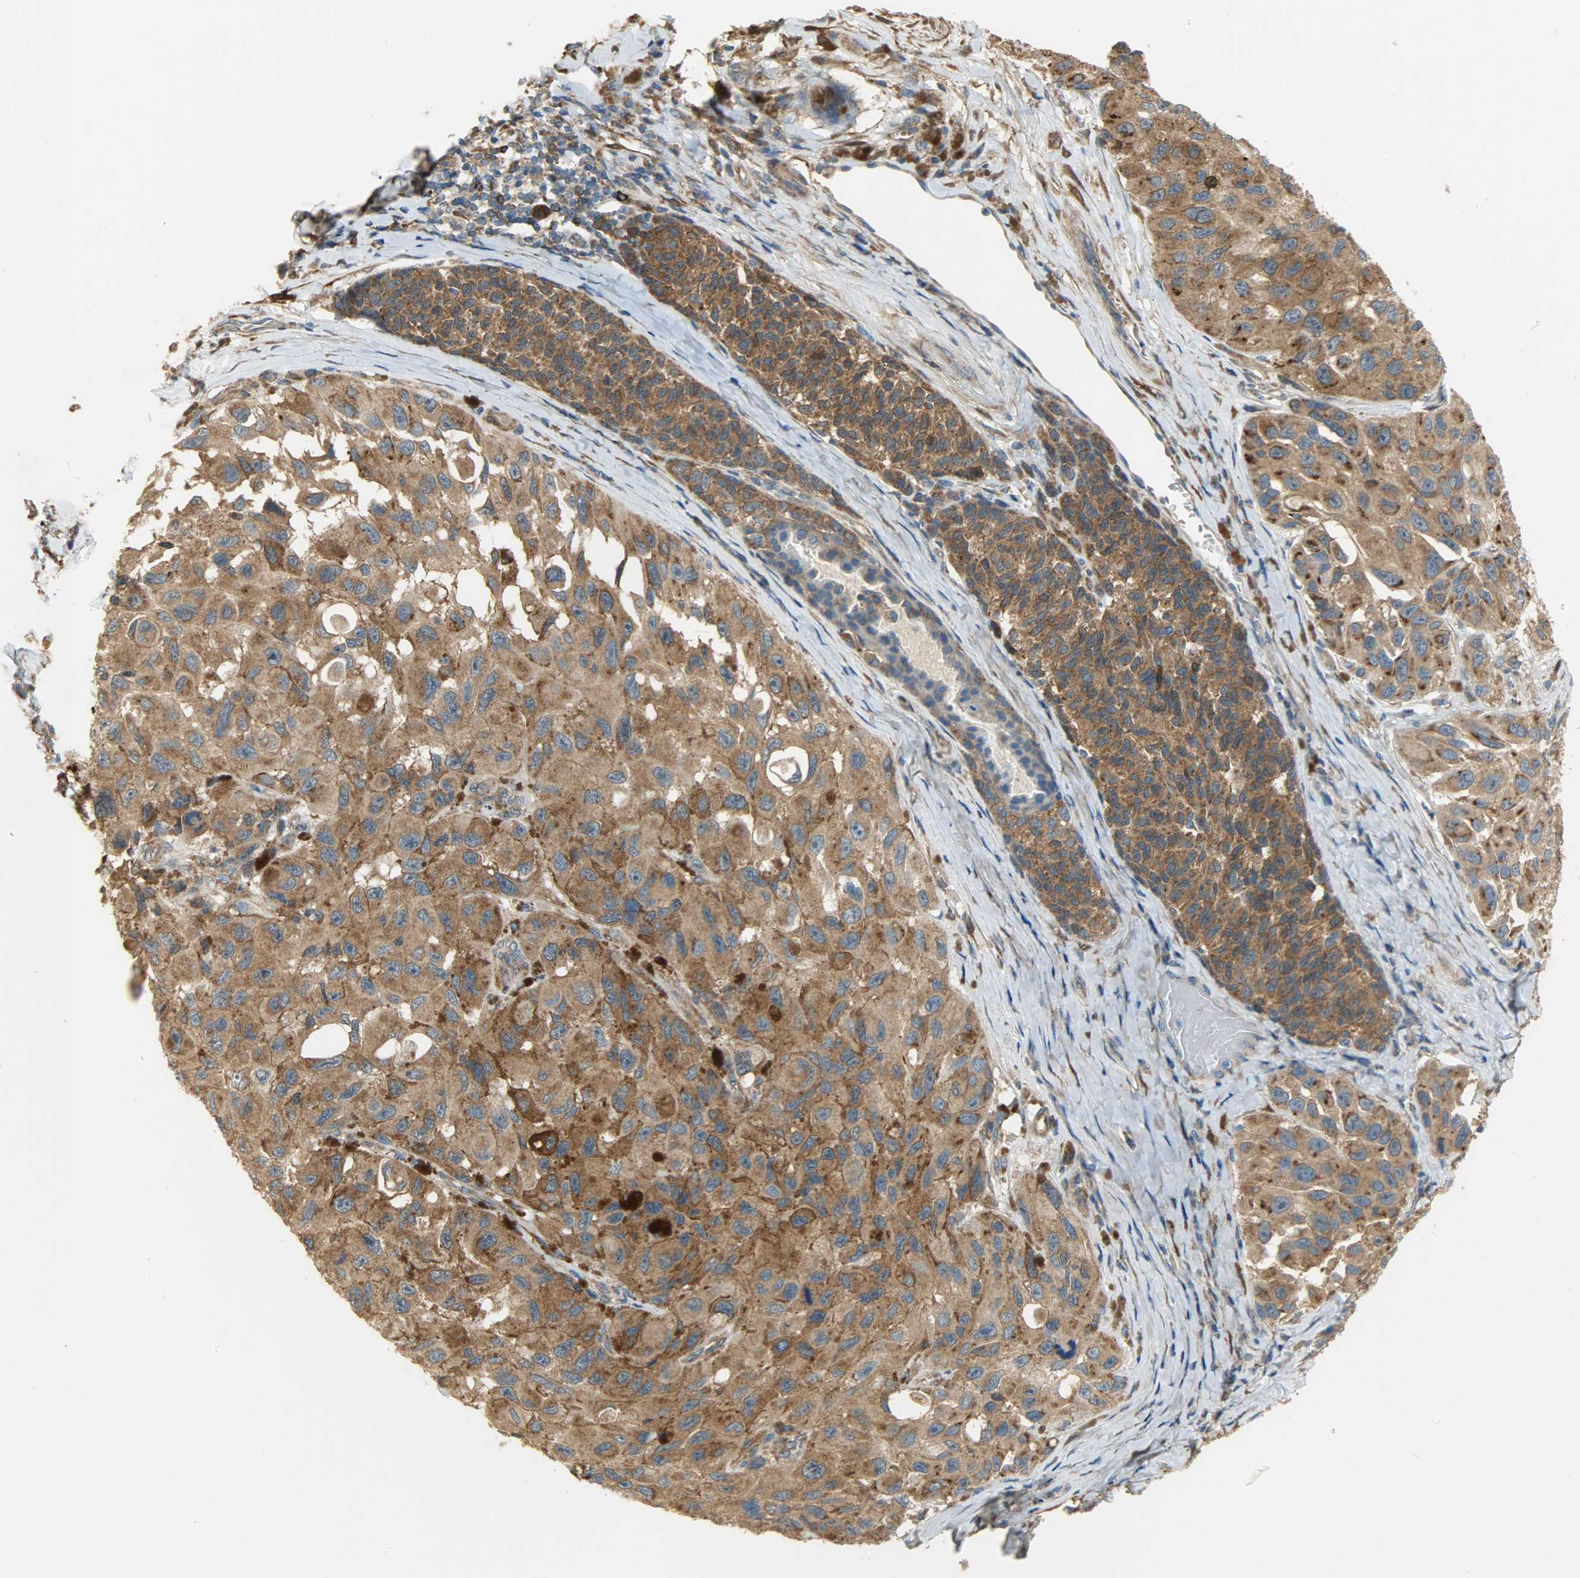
{"staining": {"intensity": "strong", "quantity": ">75%", "location": "cytoplasmic/membranous"}, "tissue": "melanoma", "cell_type": "Tumor cells", "image_type": "cancer", "snomed": [{"axis": "morphology", "description": "Malignant melanoma, NOS"}, {"axis": "topography", "description": "Skin"}], "caption": "Melanoma stained with DAB (3,3'-diaminobenzidine) immunohistochemistry (IHC) exhibits high levels of strong cytoplasmic/membranous positivity in about >75% of tumor cells.", "gene": "C1orf198", "patient": {"sex": "female", "age": 73}}